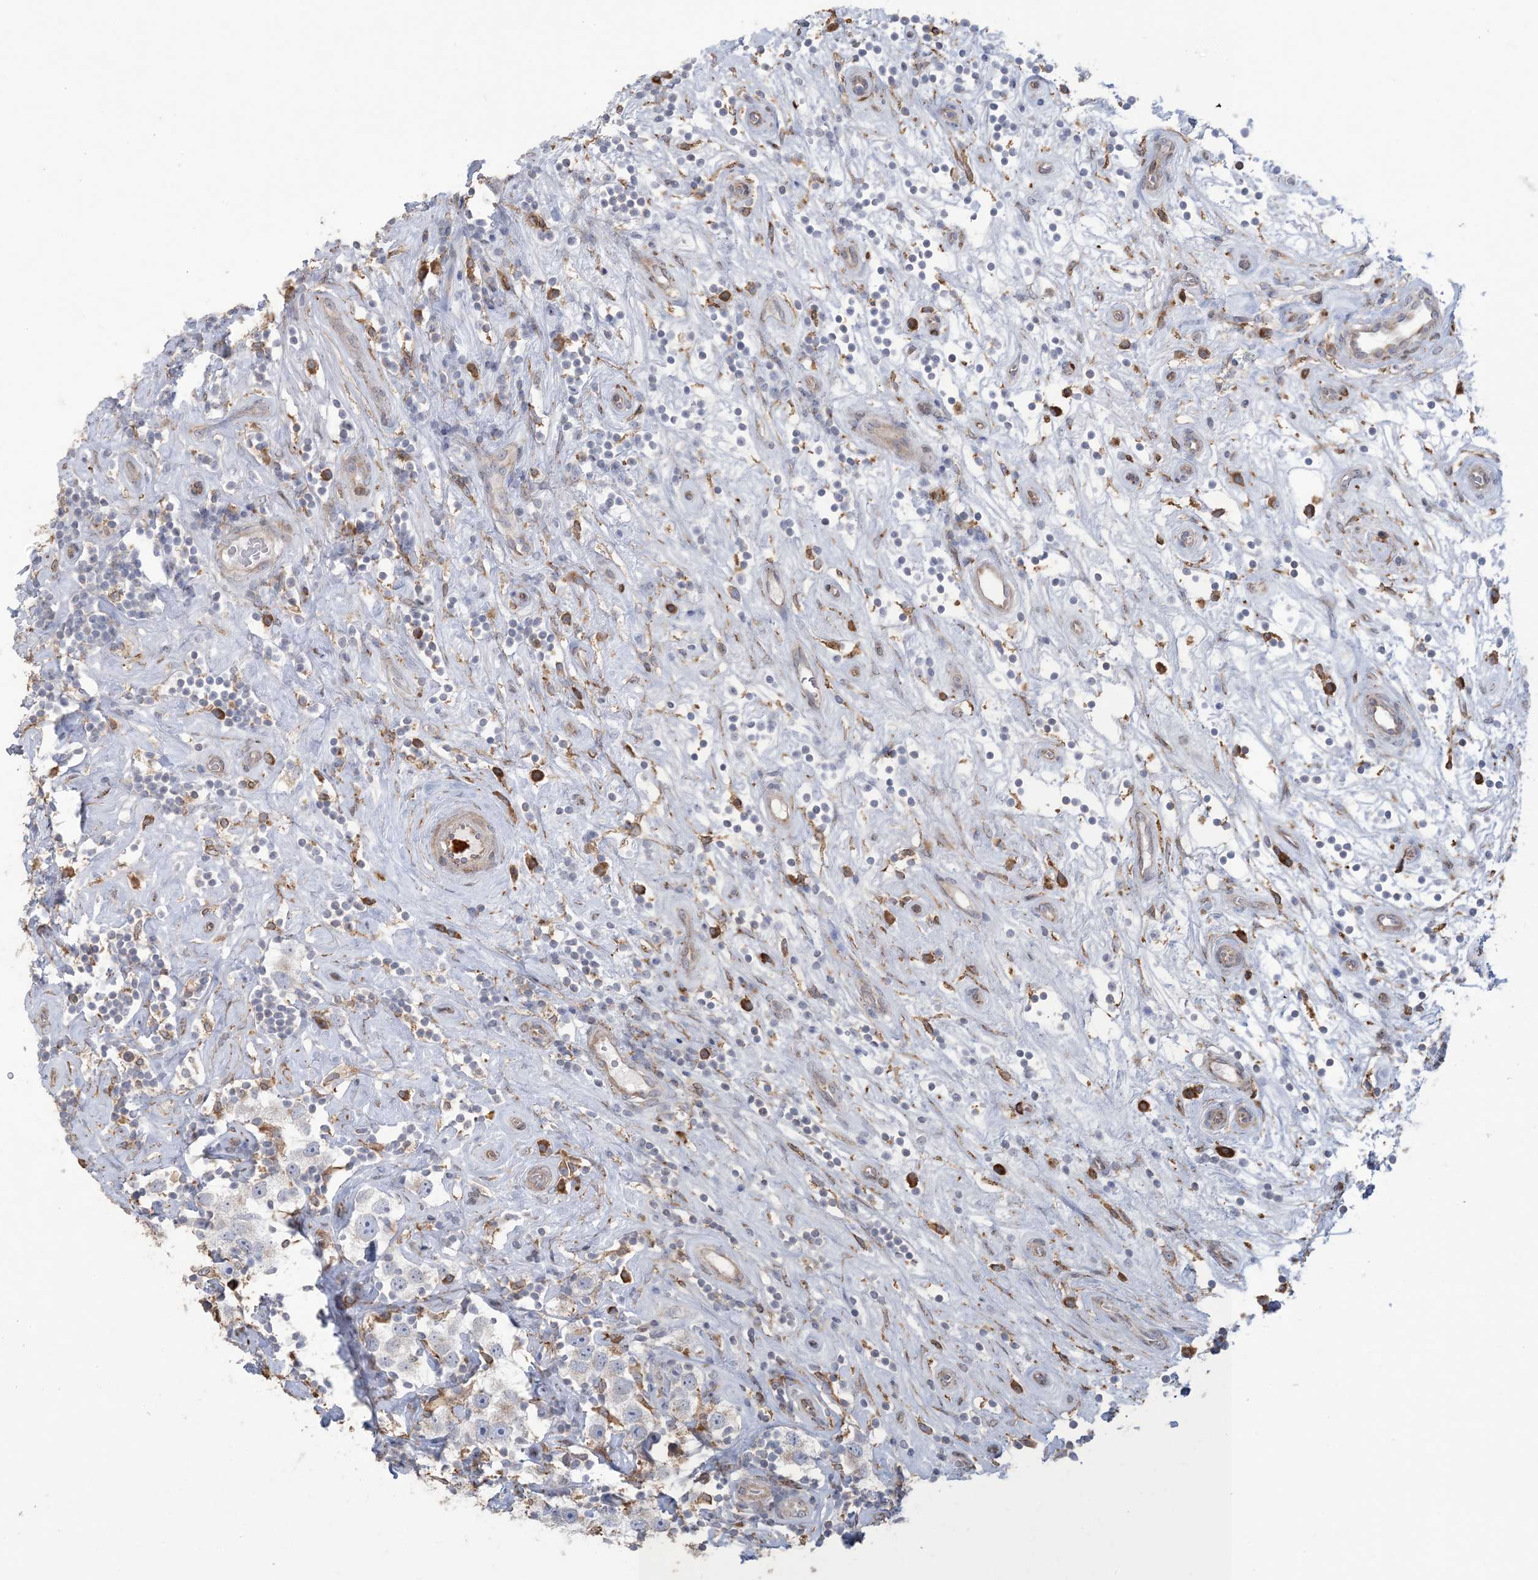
{"staining": {"intensity": "negative", "quantity": "none", "location": "none"}, "tissue": "testis cancer", "cell_type": "Tumor cells", "image_type": "cancer", "snomed": [{"axis": "morphology", "description": "Seminoma, NOS"}, {"axis": "topography", "description": "Testis"}], "caption": "IHC of seminoma (testis) shows no positivity in tumor cells.", "gene": "SHANK1", "patient": {"sex": "male", "age": 49}}